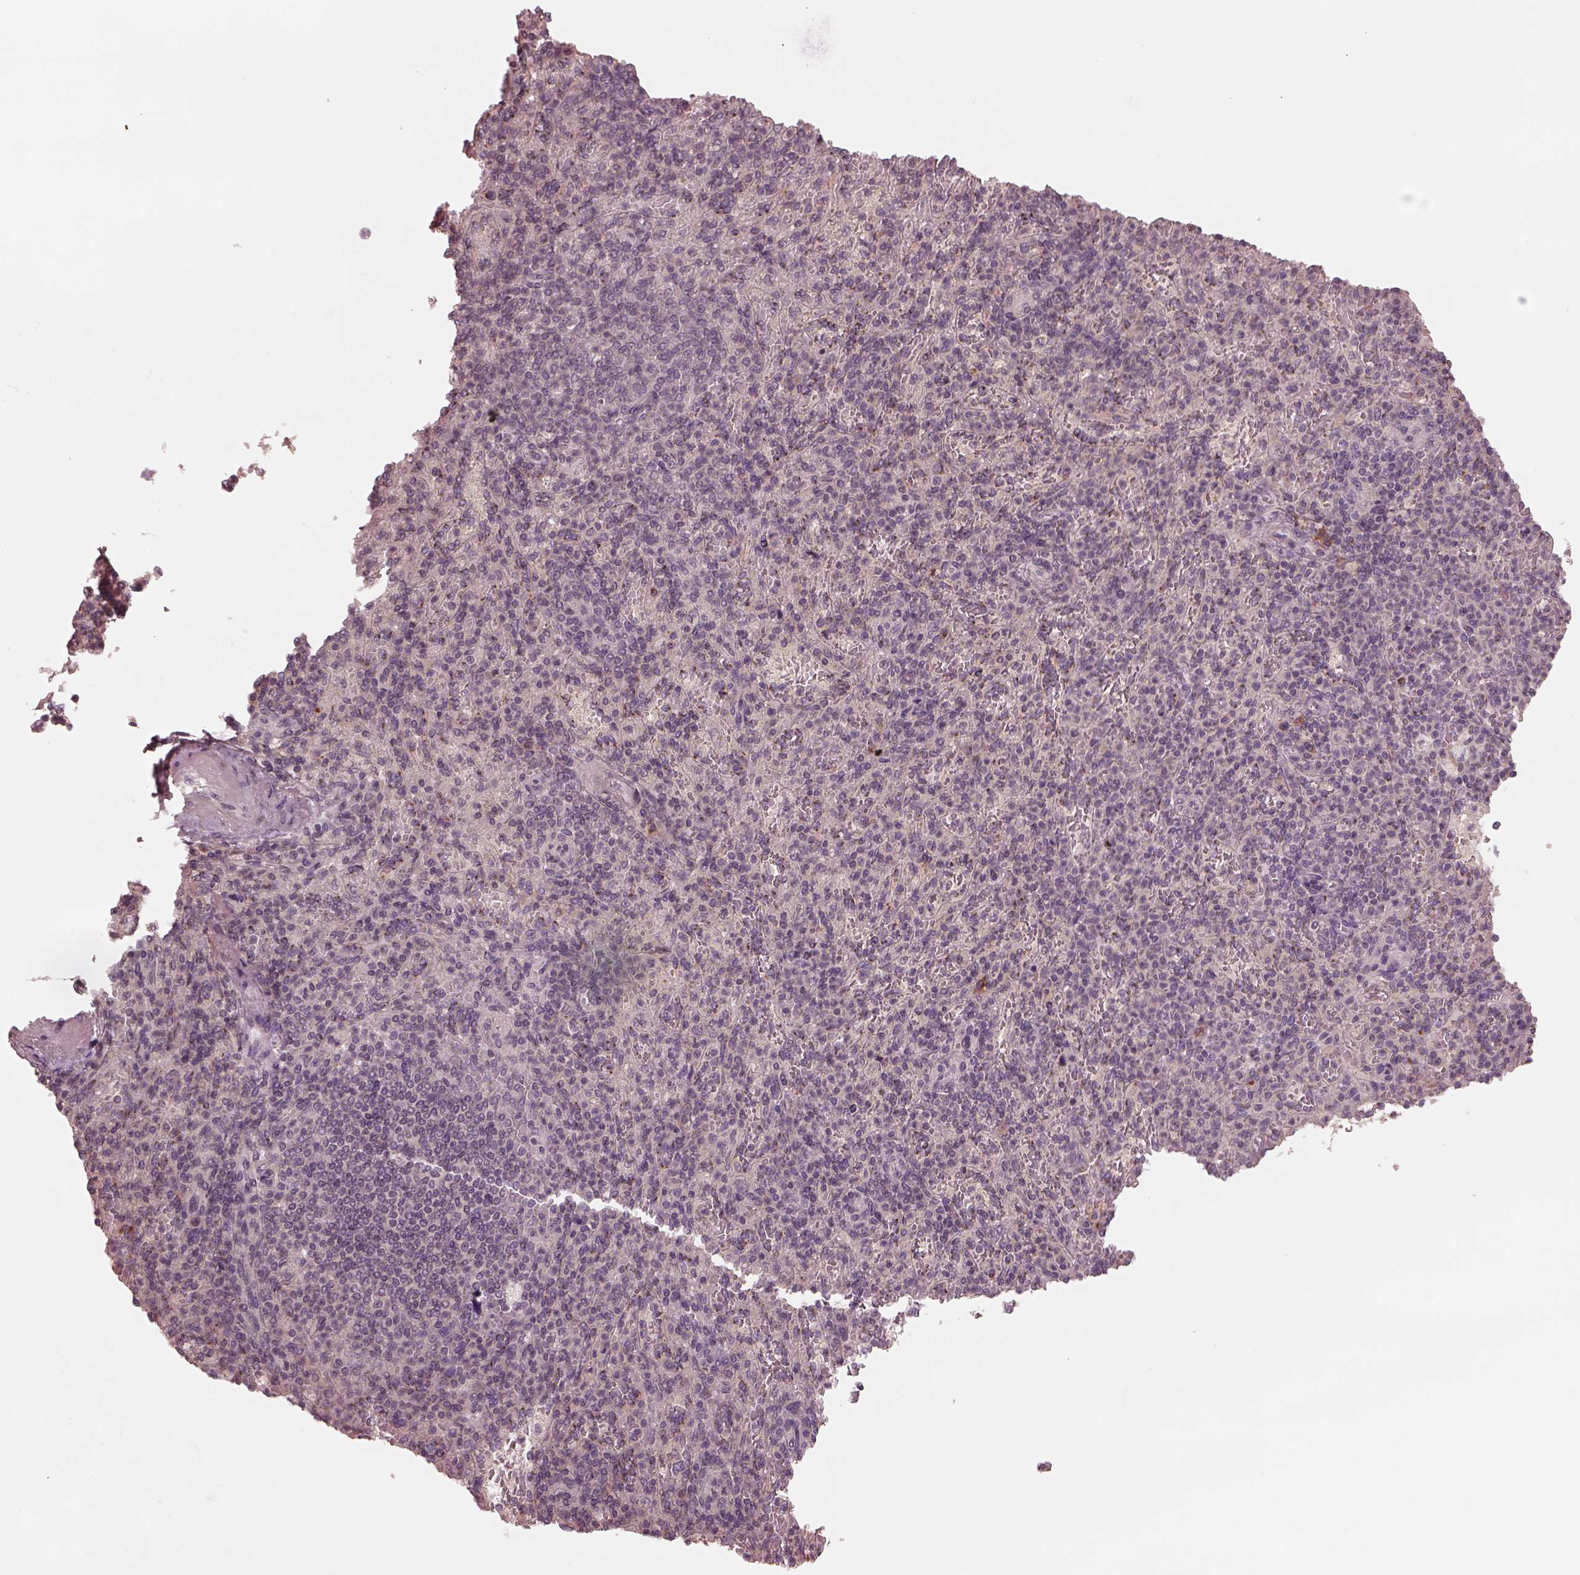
{"staining": {"intensity": "moderate", "quantity": "<25%", "location": "cytoplasmic/membranous"}, "tissue": "spleen", "cell_type": "Cells in red pulp", "image_type": "normal", "snomed": [{"axis": "morphology", "description": "Normal tissue, NOS"}, {"axis": "topography", "description": "Spleen"}], "caption": "This is a histology image of IHC staining of benign spleen, which shows moderate expression in the cytoplasmic/membranous of cells in red pulp.", "gene": "SDCBP2", "patient": {"sex": "female", "age": 74}}